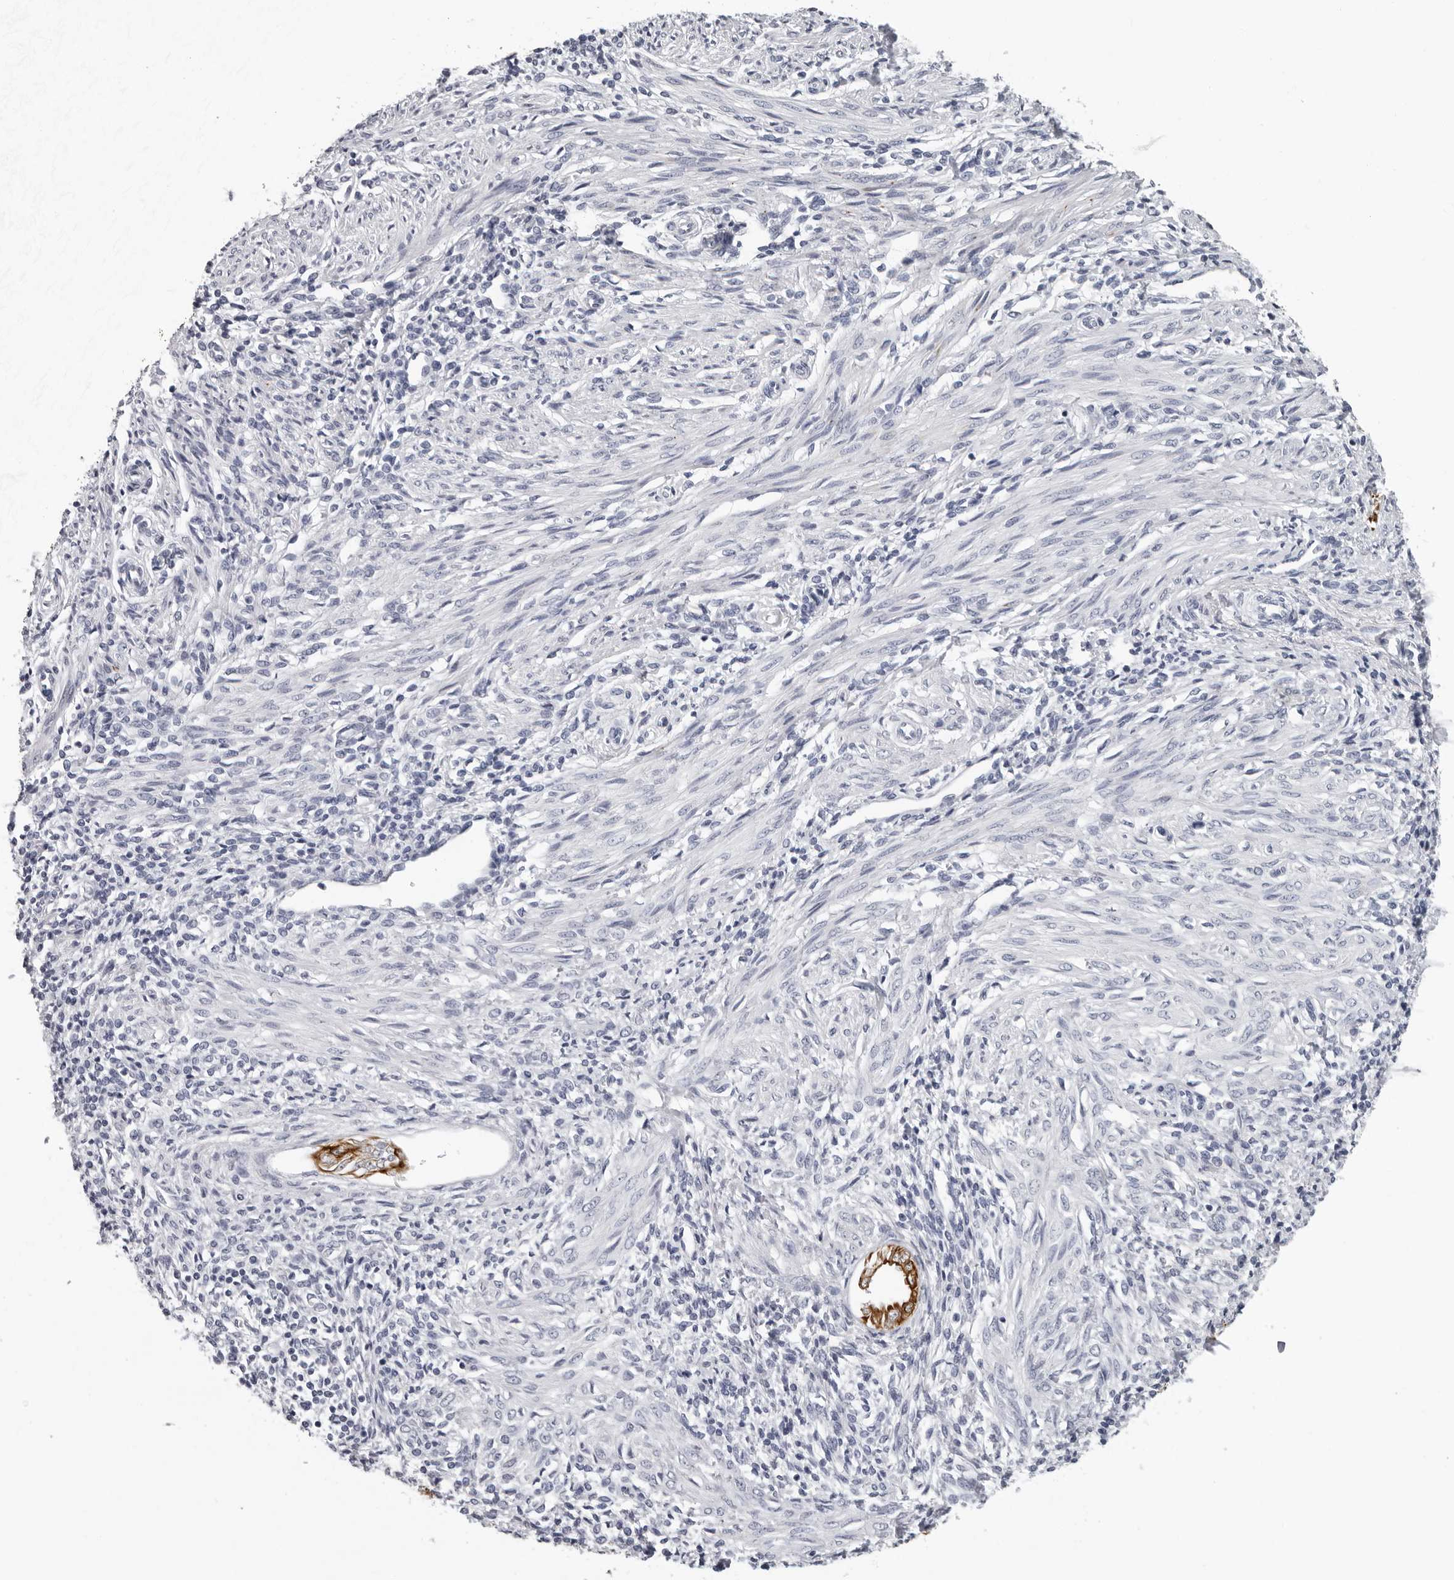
{"staining": {"intensity": "negative", "quantity": "none", "location": "none"}, "tissue": "endometrium", "cell_type": "Cells in endometrial stroma", "image_type": "normal", "snomed": [{"axis": "morphology", "description": "Normal tissue, NOS"}, {"axis": "topography", "description": "Endometrium"}], "caption": "DAB (3,3'-diaminobenzidine) immunohistochemical staining of unremarkable human endometrium demonstrates no significant staining in cells in endometrial stroma.", "gene": "CCDC28B", "patient": {"sex": "female", "age": 66}}